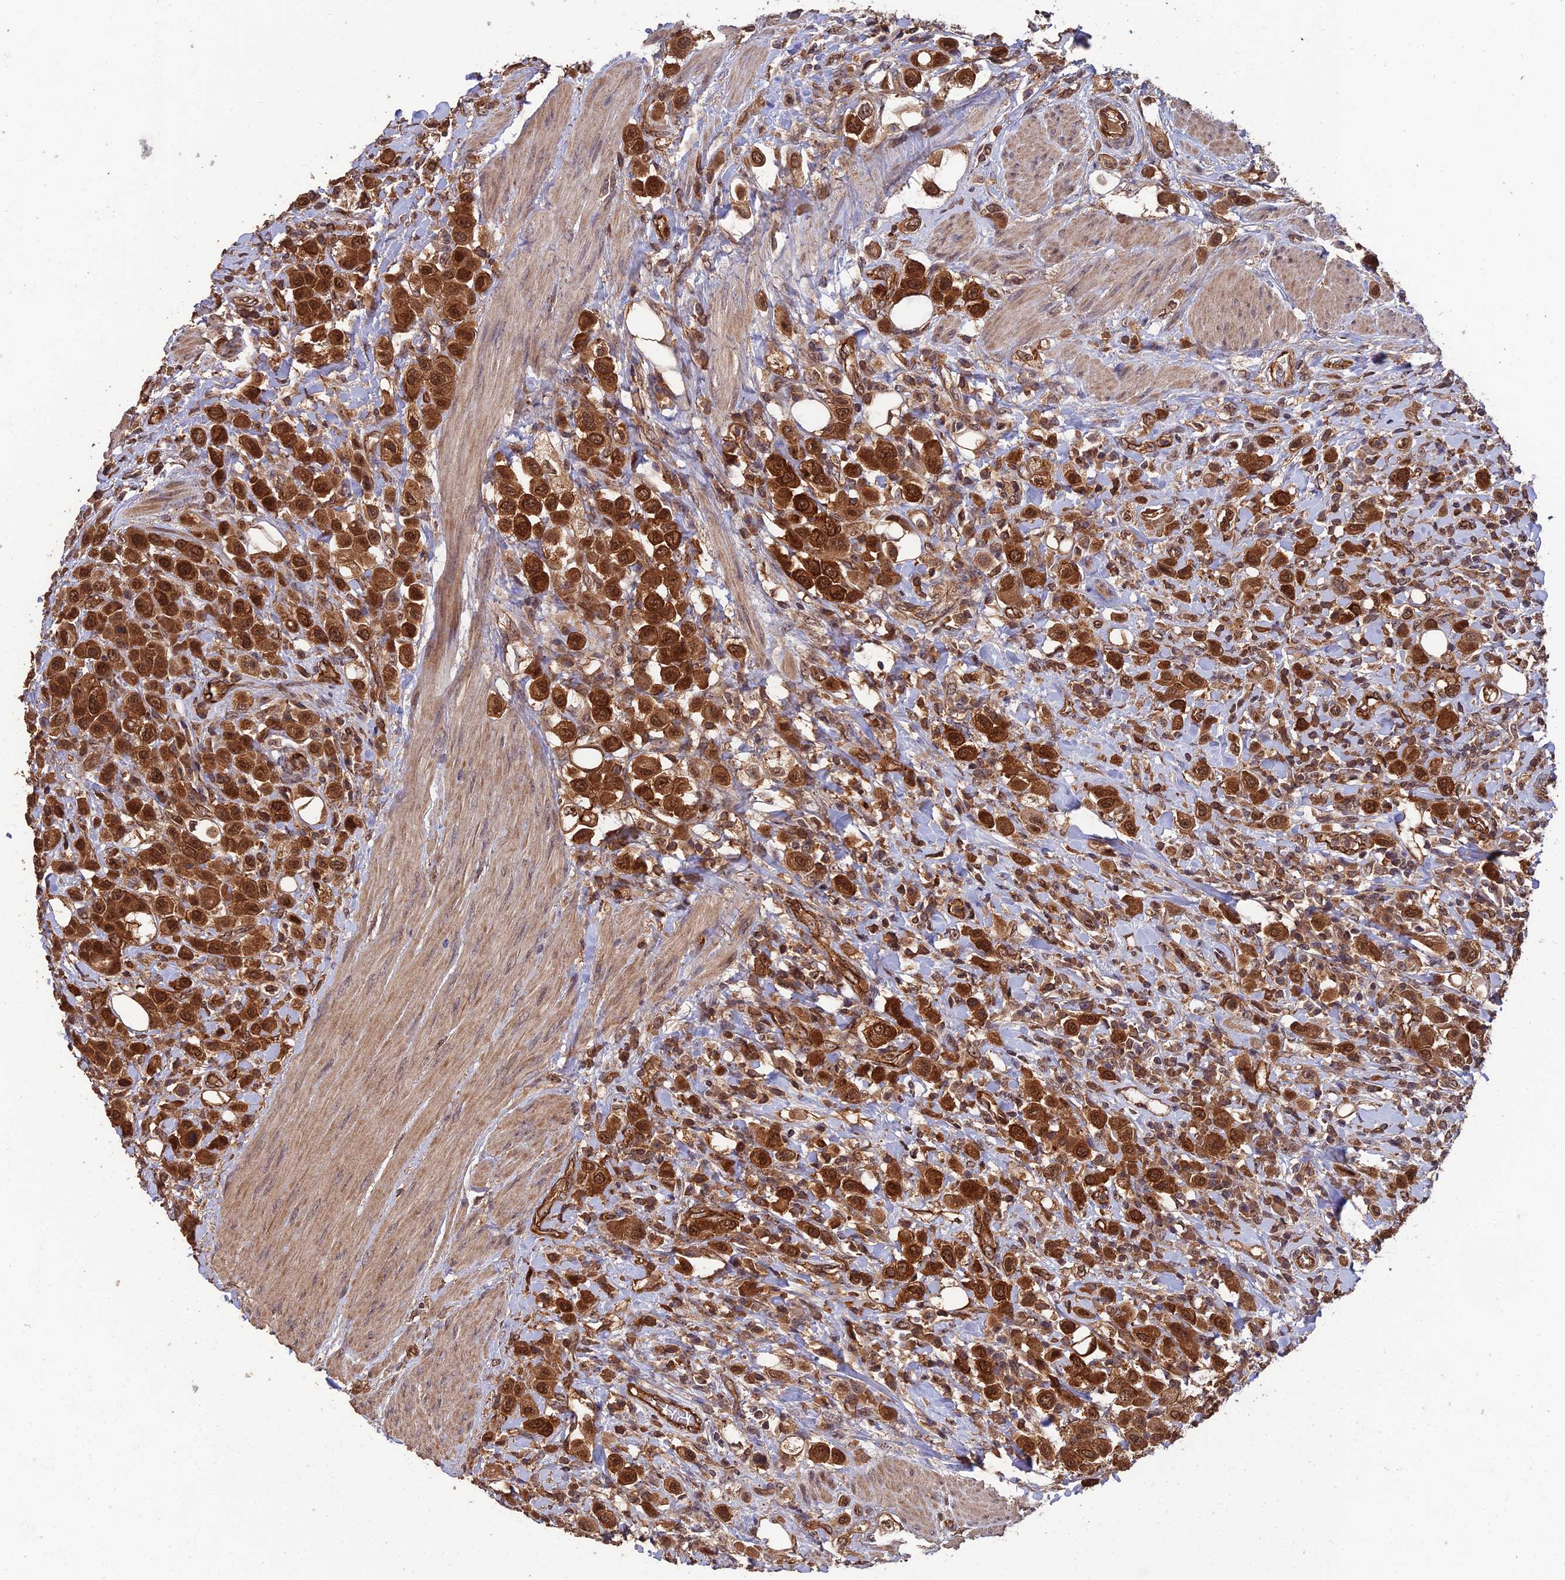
{"staining": {"intensity": "strong", "quantity": ">75%", "location": "cytoplasmic/membranous,nuclear"}, "tissue": "urothelial cancer", "cell_type": "Tumor cells", "image_type": "cancer", "snomed": [{"axis": "morphology", "description": "Urothelial carcinoma, High grade"}, {"axis": "topography", "description": "Urinary bladder"}], "caption": "Brown immunohistochemical staining in human urothelial cancer reveals strong cytoplasmic/membranous and nuclear staining in about >75% of tumor cells. (IHC, brightfield microscopy, high magnification).", "gene": "RALGAPA2", "patient": {"sex": "male", "age": 50}}